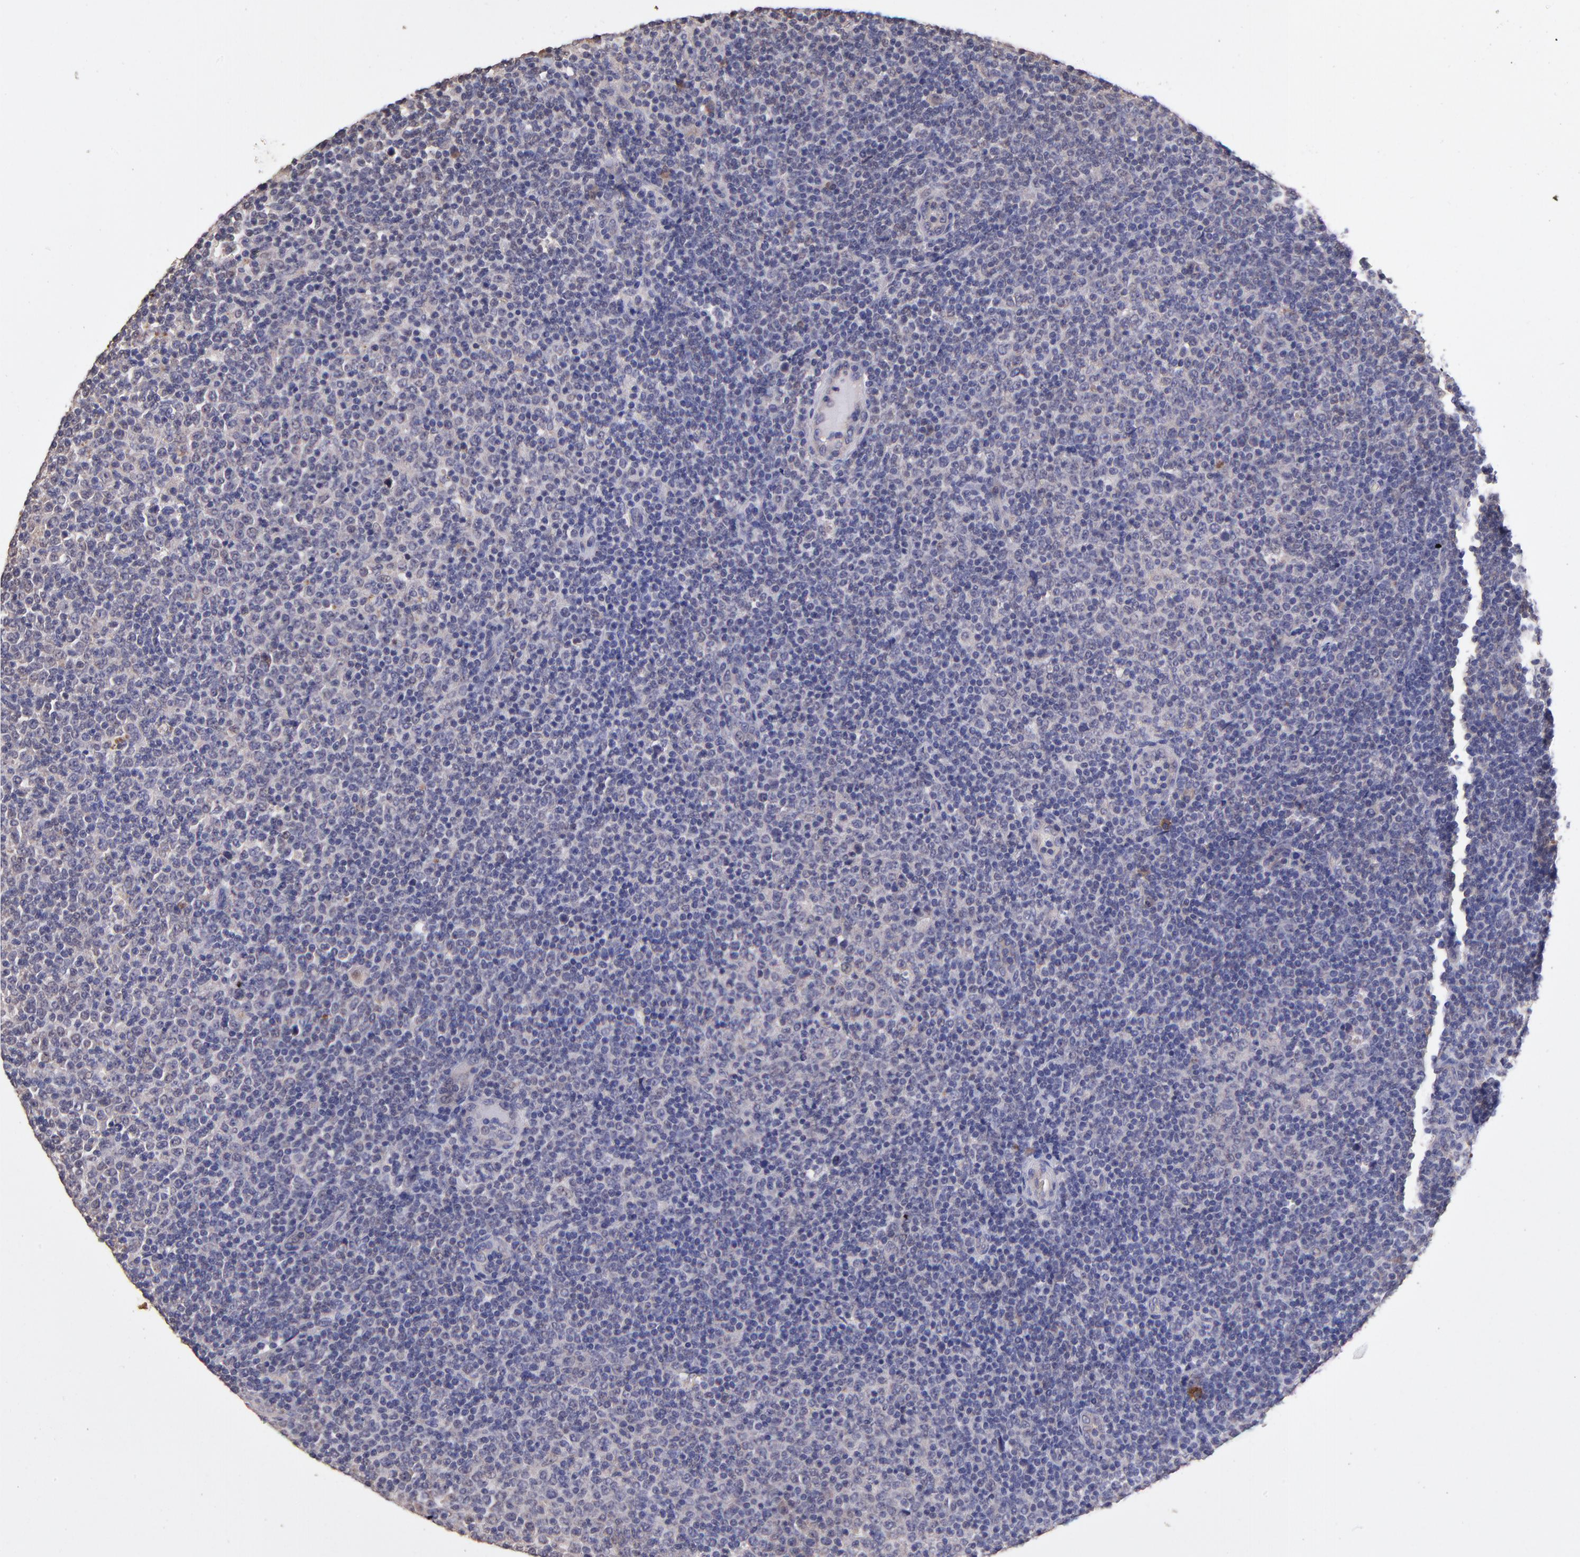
{"staining": {"intensity": "negative", "quantity": "none", "location": "none"}, "tissue": "lymphoma", "cell_type": "Tumor cells", "image_type": "cancer", "snomed": [{"axis": "morphology", "description": "Malignant lymphoma, non-Hodgkin's type, Low grade"}, {"axis": "topography", "description": "Lymph node"}], "caption": "High magnification brightfield microscopy of low-grade malignant lymphoma, non-Hodgkin's type stained with DAB (3,3'-diaminobenzidine) (brown) and counterstained with hematoxylin (blue): tumor cells show no significant positivity. (IHC, brightfield microscopy, high magnification).", "gene": "RNASEL", "patient": {"sex": "male", "age": 70}}